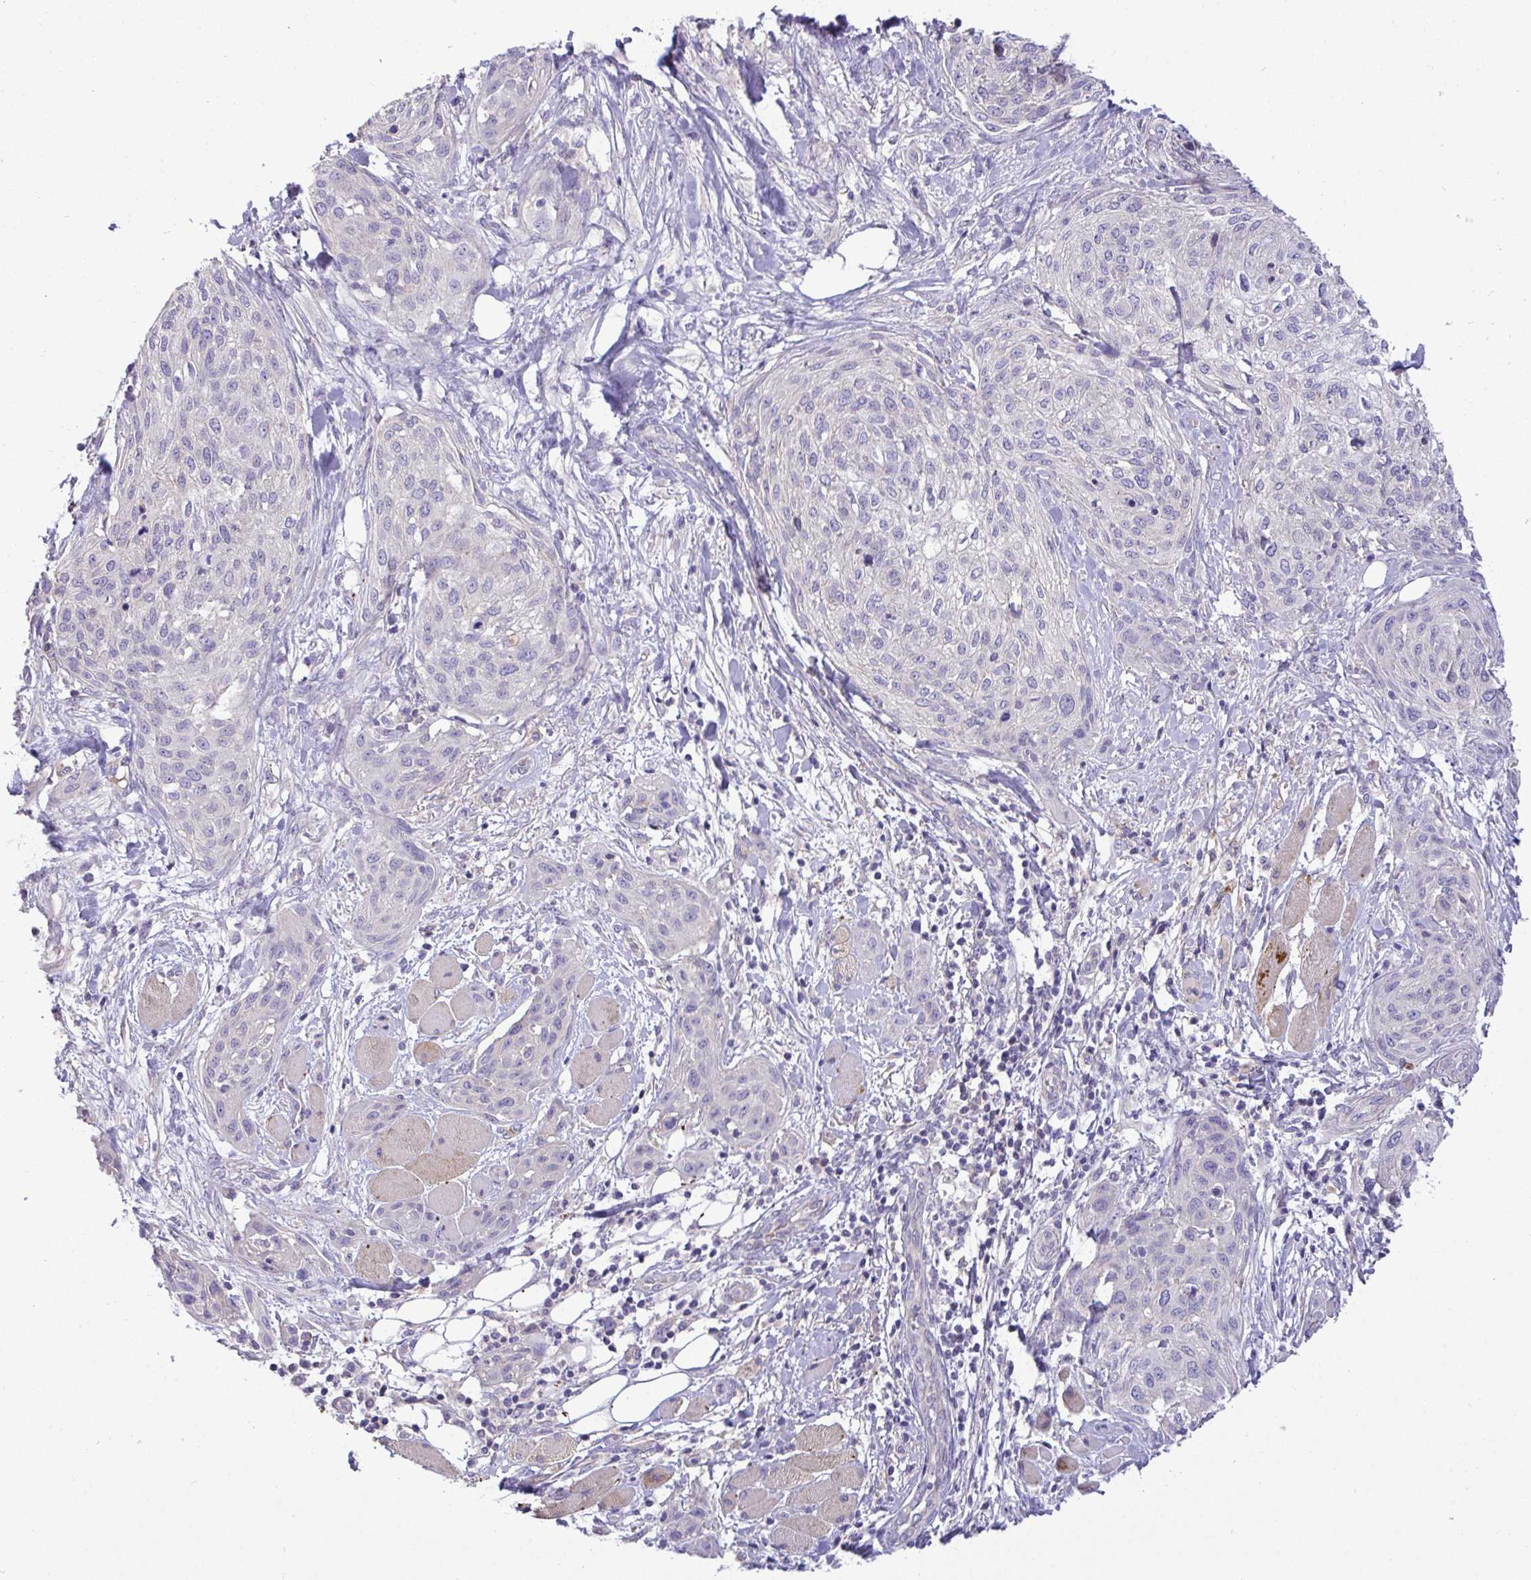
{"staining": {"intensity": "negative", "quantity": "none", "location": "none"}, "tissue": "skin cancer", "cell_type": "Tumor cells", "image_type": "cancer", "snomed": [{"axis": "morphology", "description": "Squamous cell carcinoma, NOS"}, {"axis": "topography", "description": "Skin"}], "caption": "Immunohistochemical staining of skin squamous cell carcinoma shows no significant staining in tumor cells.", "gene": "ZNF581", "patient": {"sex": "female", "age": 87}}